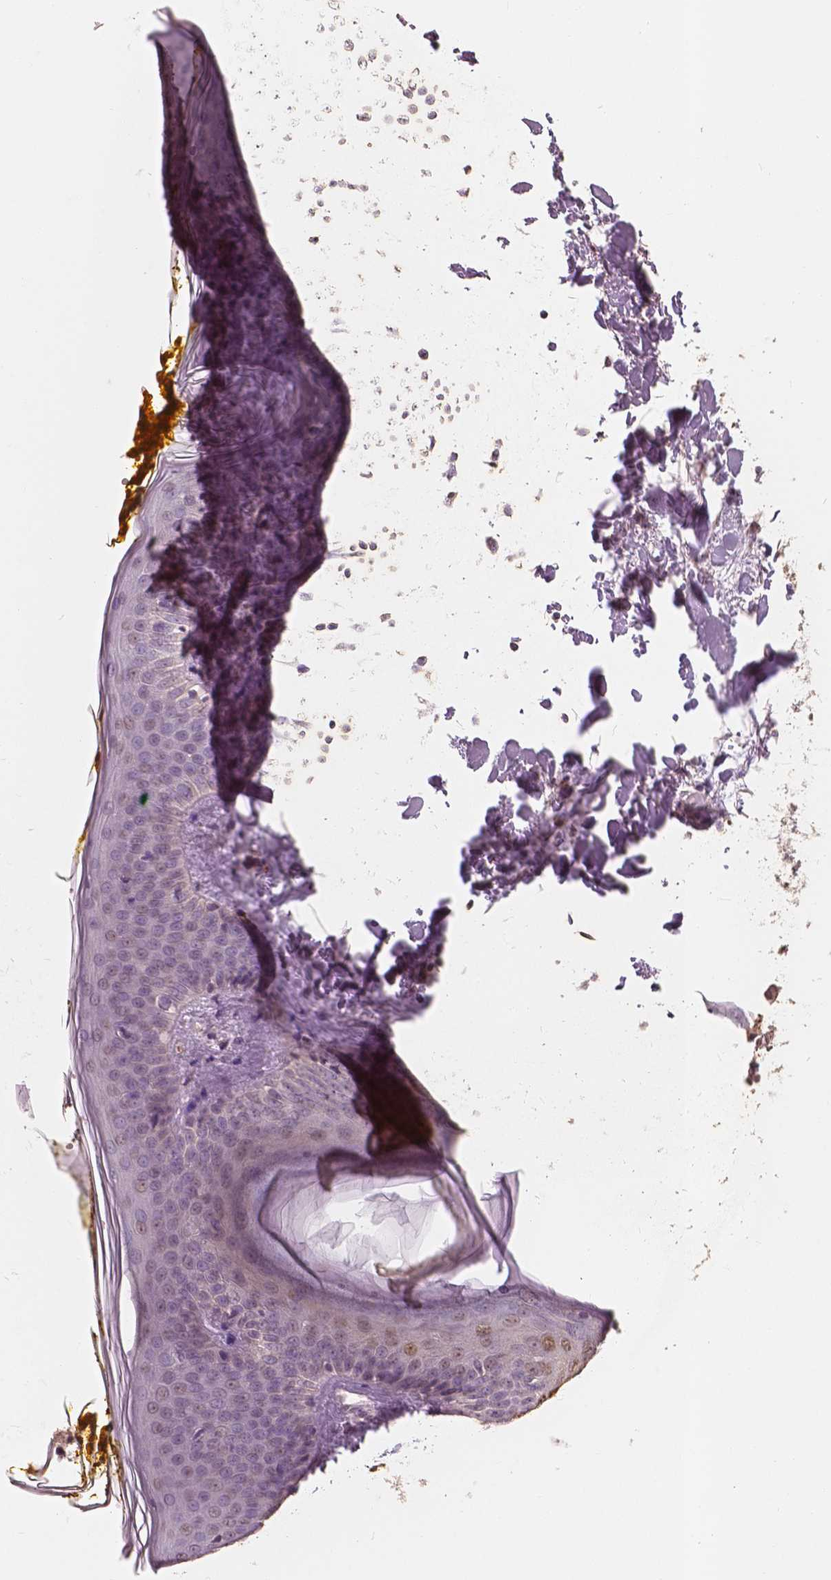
{"staining": {"intensity": "negative", "quantity": "none", "location": "none"}, "tissue": "skin", "cell_type": "Fibroblasts", "image_type": "normal", "snomed": [{"axis": "morphology", "description": "Normal tissue, NOS"}, {"axis": "topography", "description": "Skin"}], "caption": "The histopathology image demonstrates no significant staining in fibroblasts of skin.", "gene": "SAT2", "patient": {"sex": "female", "age": 34}}